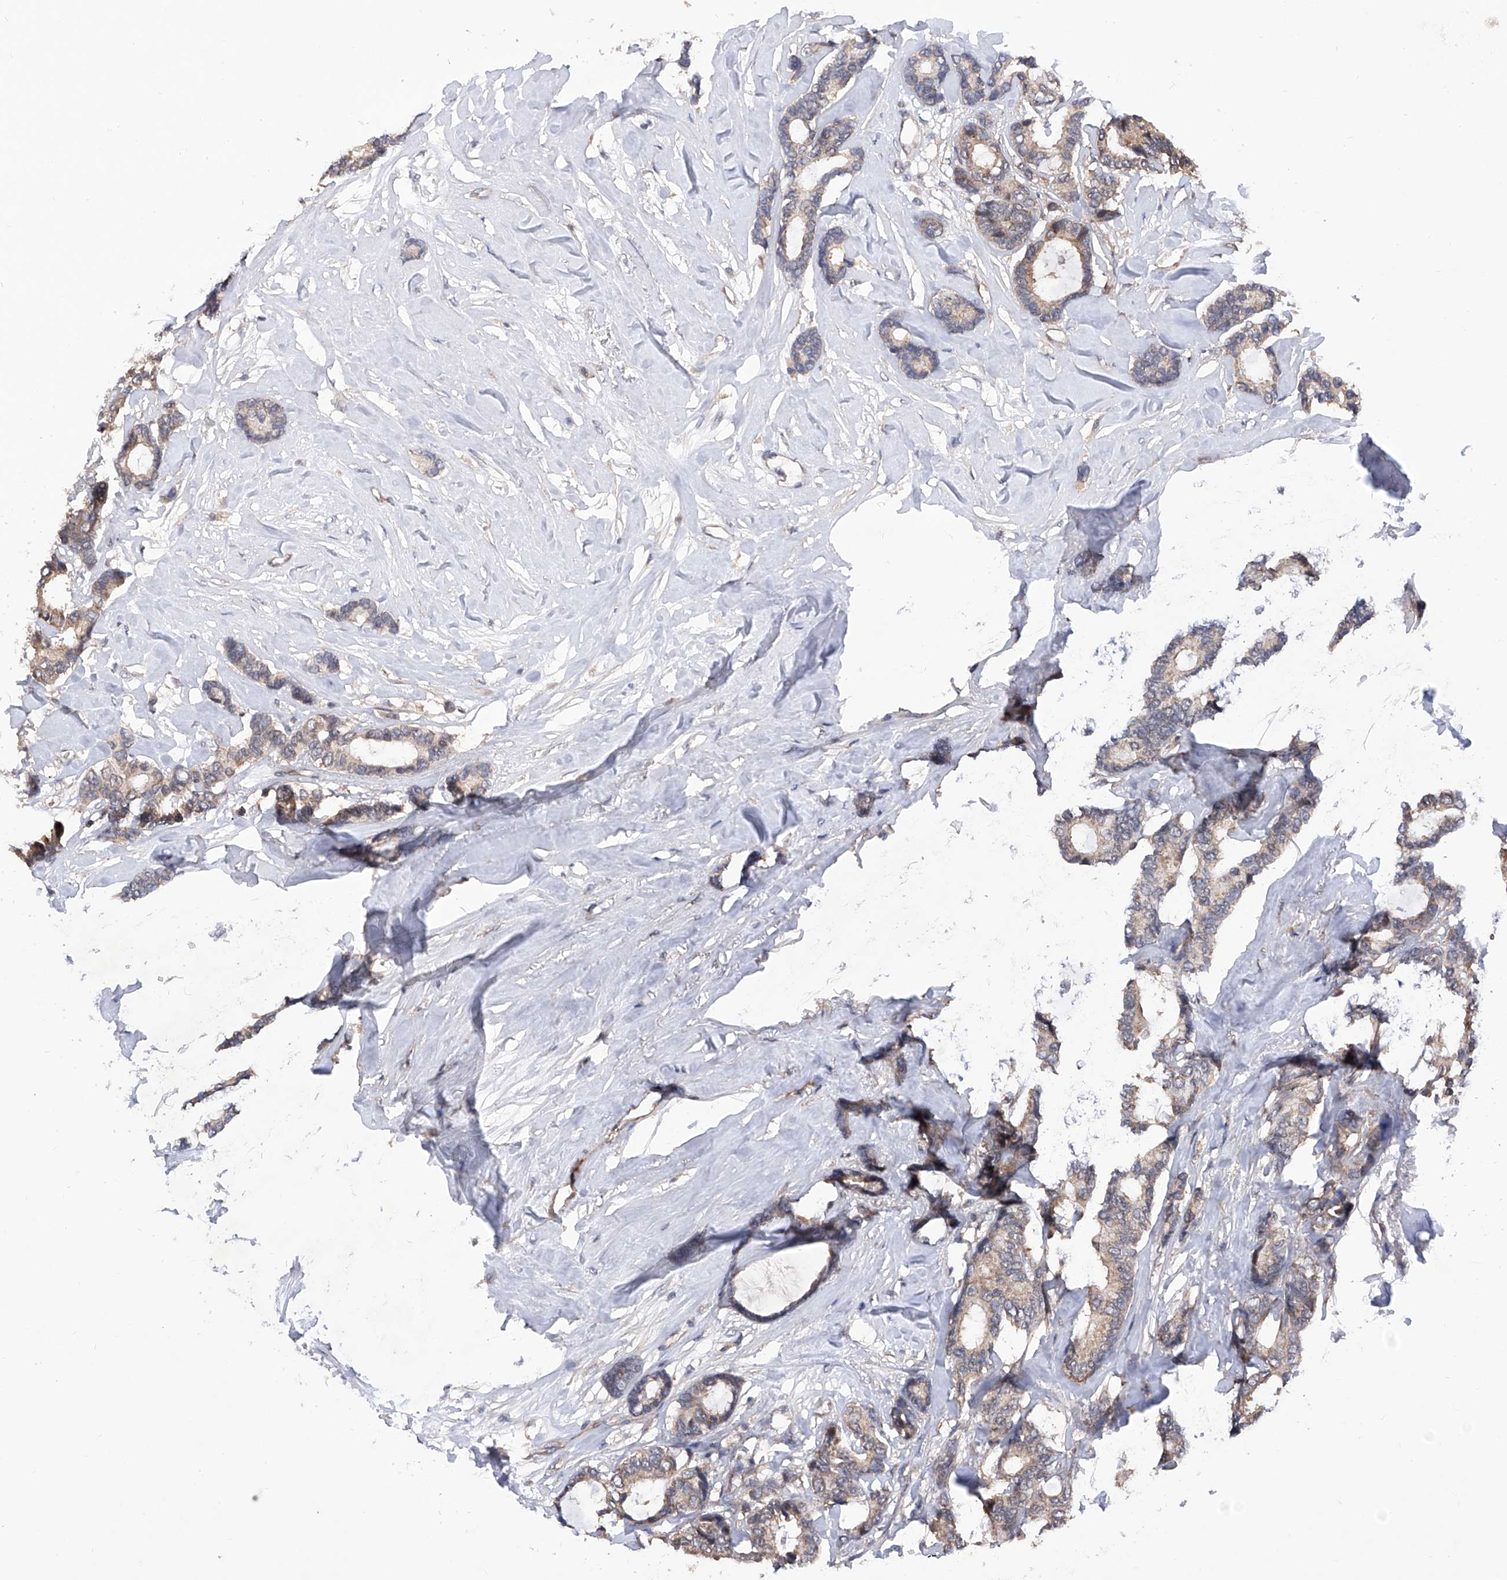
{"staining": {"intensity": "weak", "quantity": ">75%", "location": "cytoplasmic/membranous"}, "tissue": "breast cancer", "cell_type": "Tumor cells", "image_type": "cancer", "snomed": [{"axis": "morphology", "description": "Duct carcinoma"}, {"axis": "topography", "description": "Breast"}], "caption": "A histopathology image of breast cancer (intraductal carcinoma) stained for a protein demonstrates weak cytoplasmic/membranous brown staining in tumor cells.", "gene": "USP45", "patient": {"sex": "female", "age": 87}}